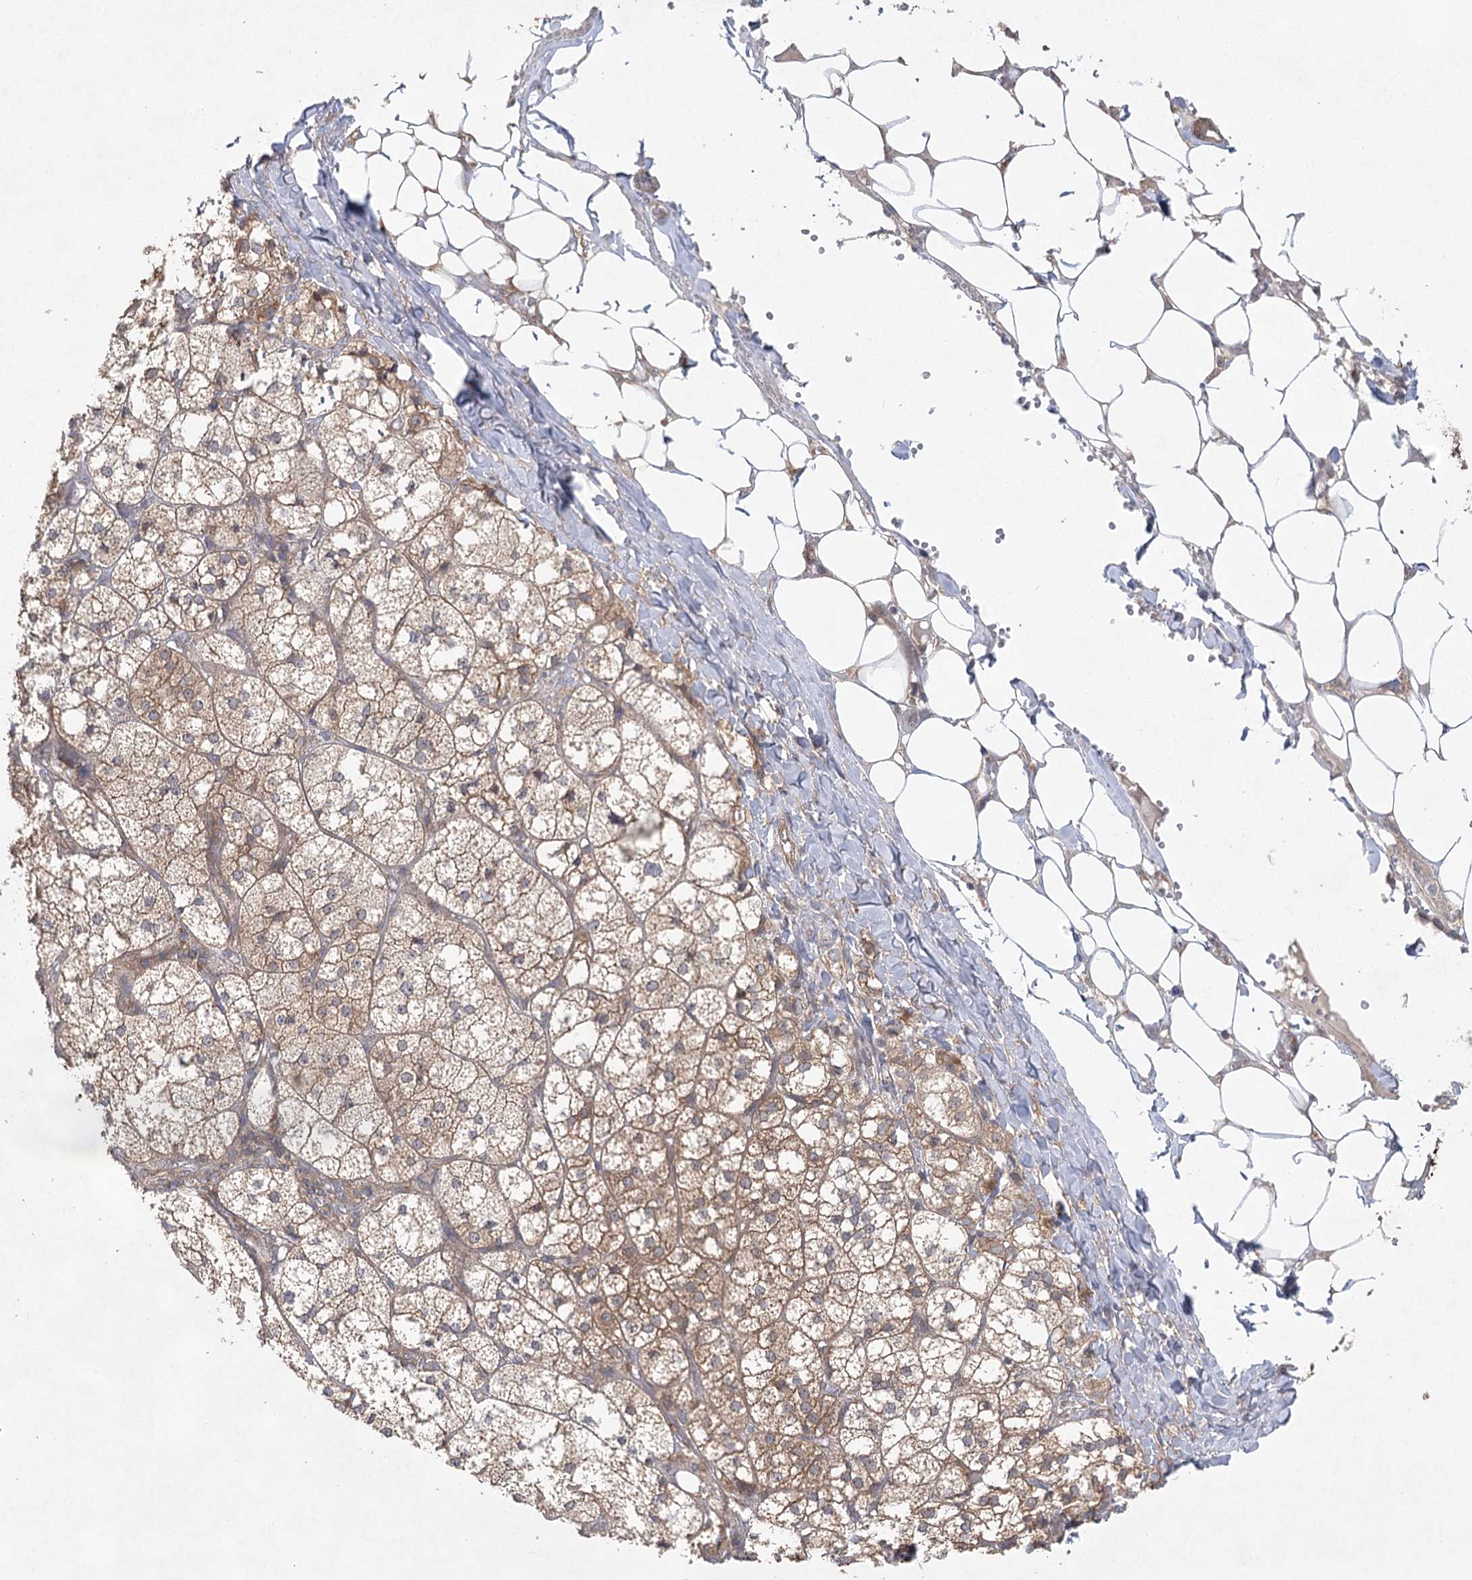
{"staining": {"intensity": "moderate", "quantity": ">75%", "location": "cytoplasmic/membranous"}, "tissue": "adrenal gland", "cell_type": "Glandular cells", "image_type": "normal", "snomed": [{"axis": "morphology", "description": "Normal tissue, NOS"}, {"axis": "topography", "description": "Adrenal gland"}], "caption": "A medium amount of moderate cytoplasmic/membranous positivity is seen in approximately >75% of glandular cells in unremarkable adrenal gland.", "gene": "EIF3A", "patient": {"sex": "female", "age": 61}}